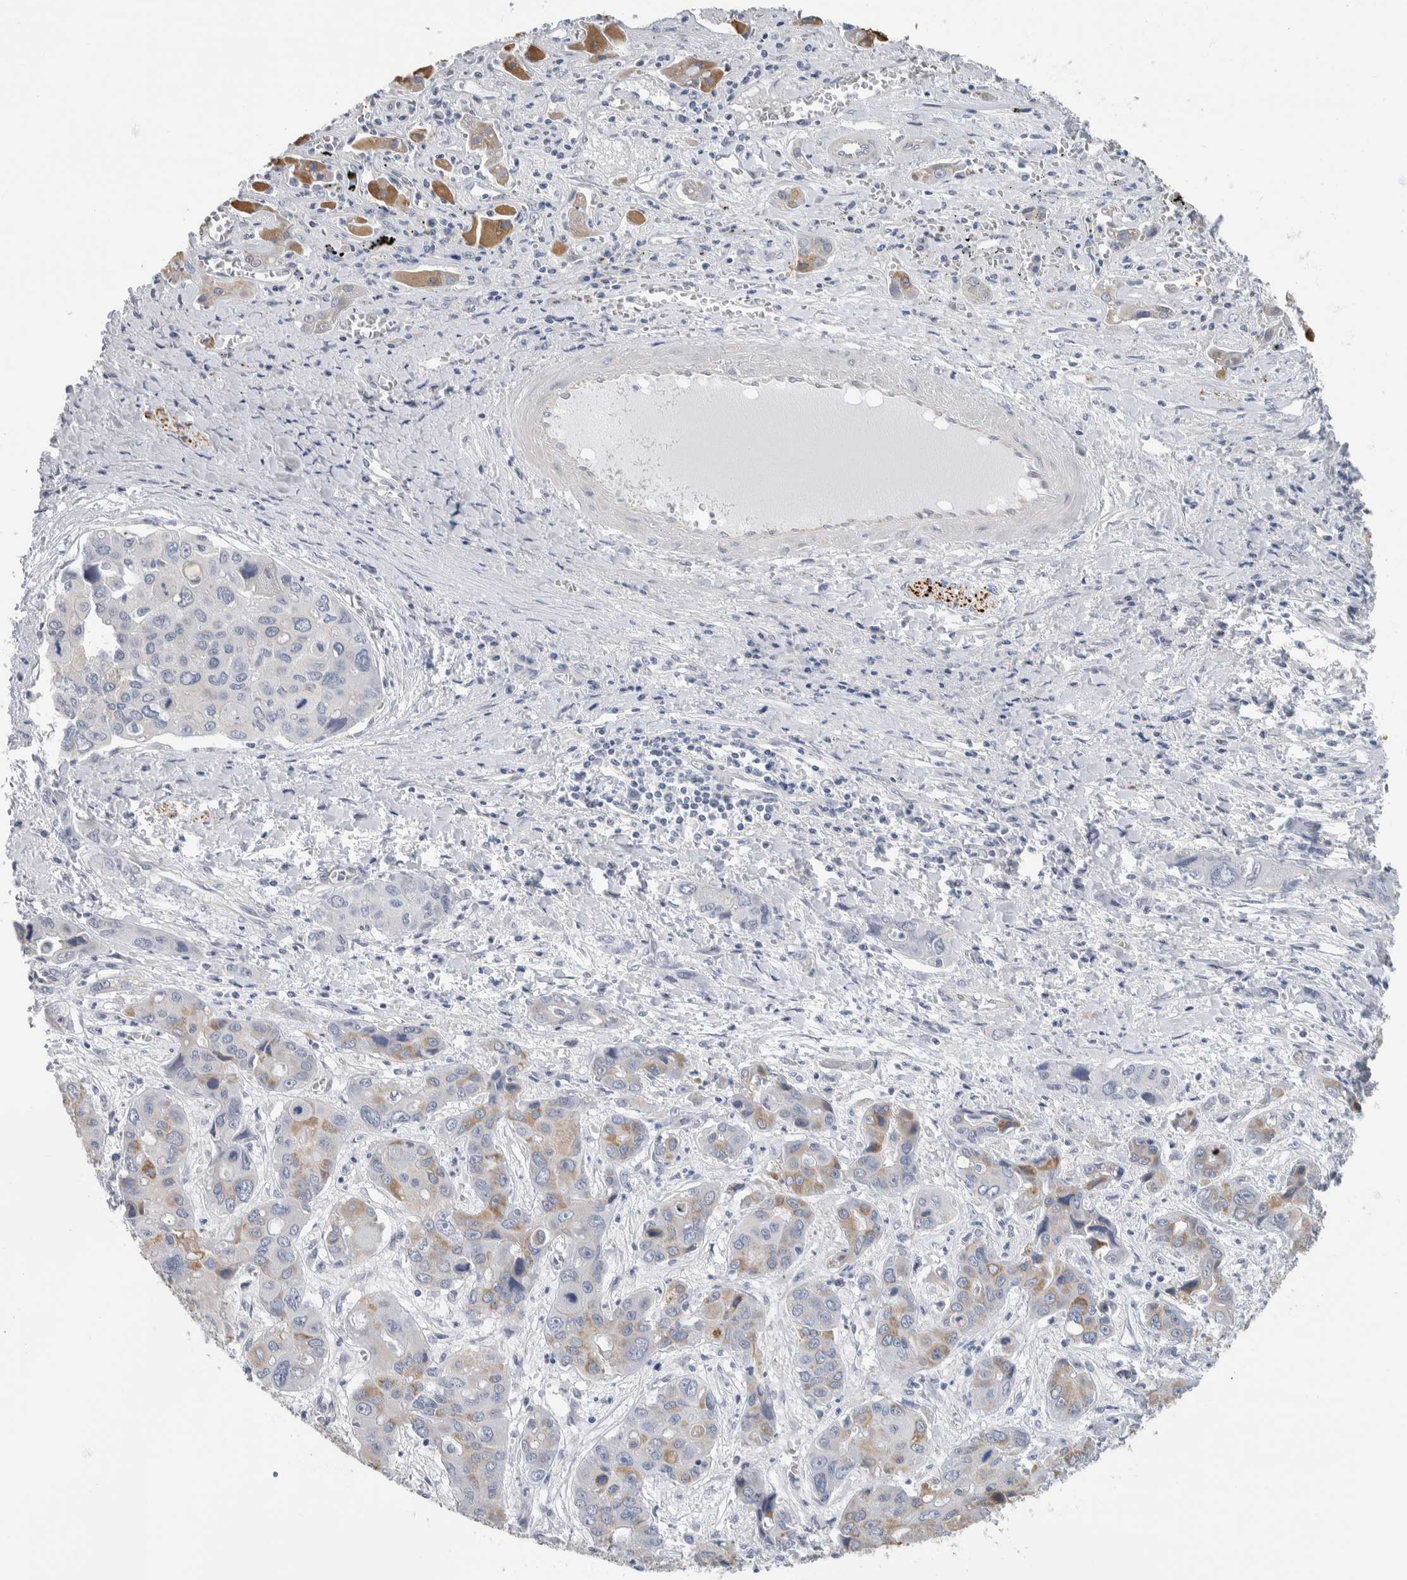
{"staining": {"intensity": "moderate", "quantity": "<25%", "location": "cytoplasmic/membranous"}, "tissue": "liver cancer", "cell_type": "Tumor cells", "image_type": "cancer", "snomed": [{"axis": "morphology", "description": "Cholangiocarcinoma"}, {"axis": "topography", "description": "Liver"}], "caption": "Moderate cytoplasmic/membranous expression is present in about <25% of tumor cells in cholangiocarcinoma (liver).", "gene": "NEFM", "patient": {"sex": "male", "age": 67}}